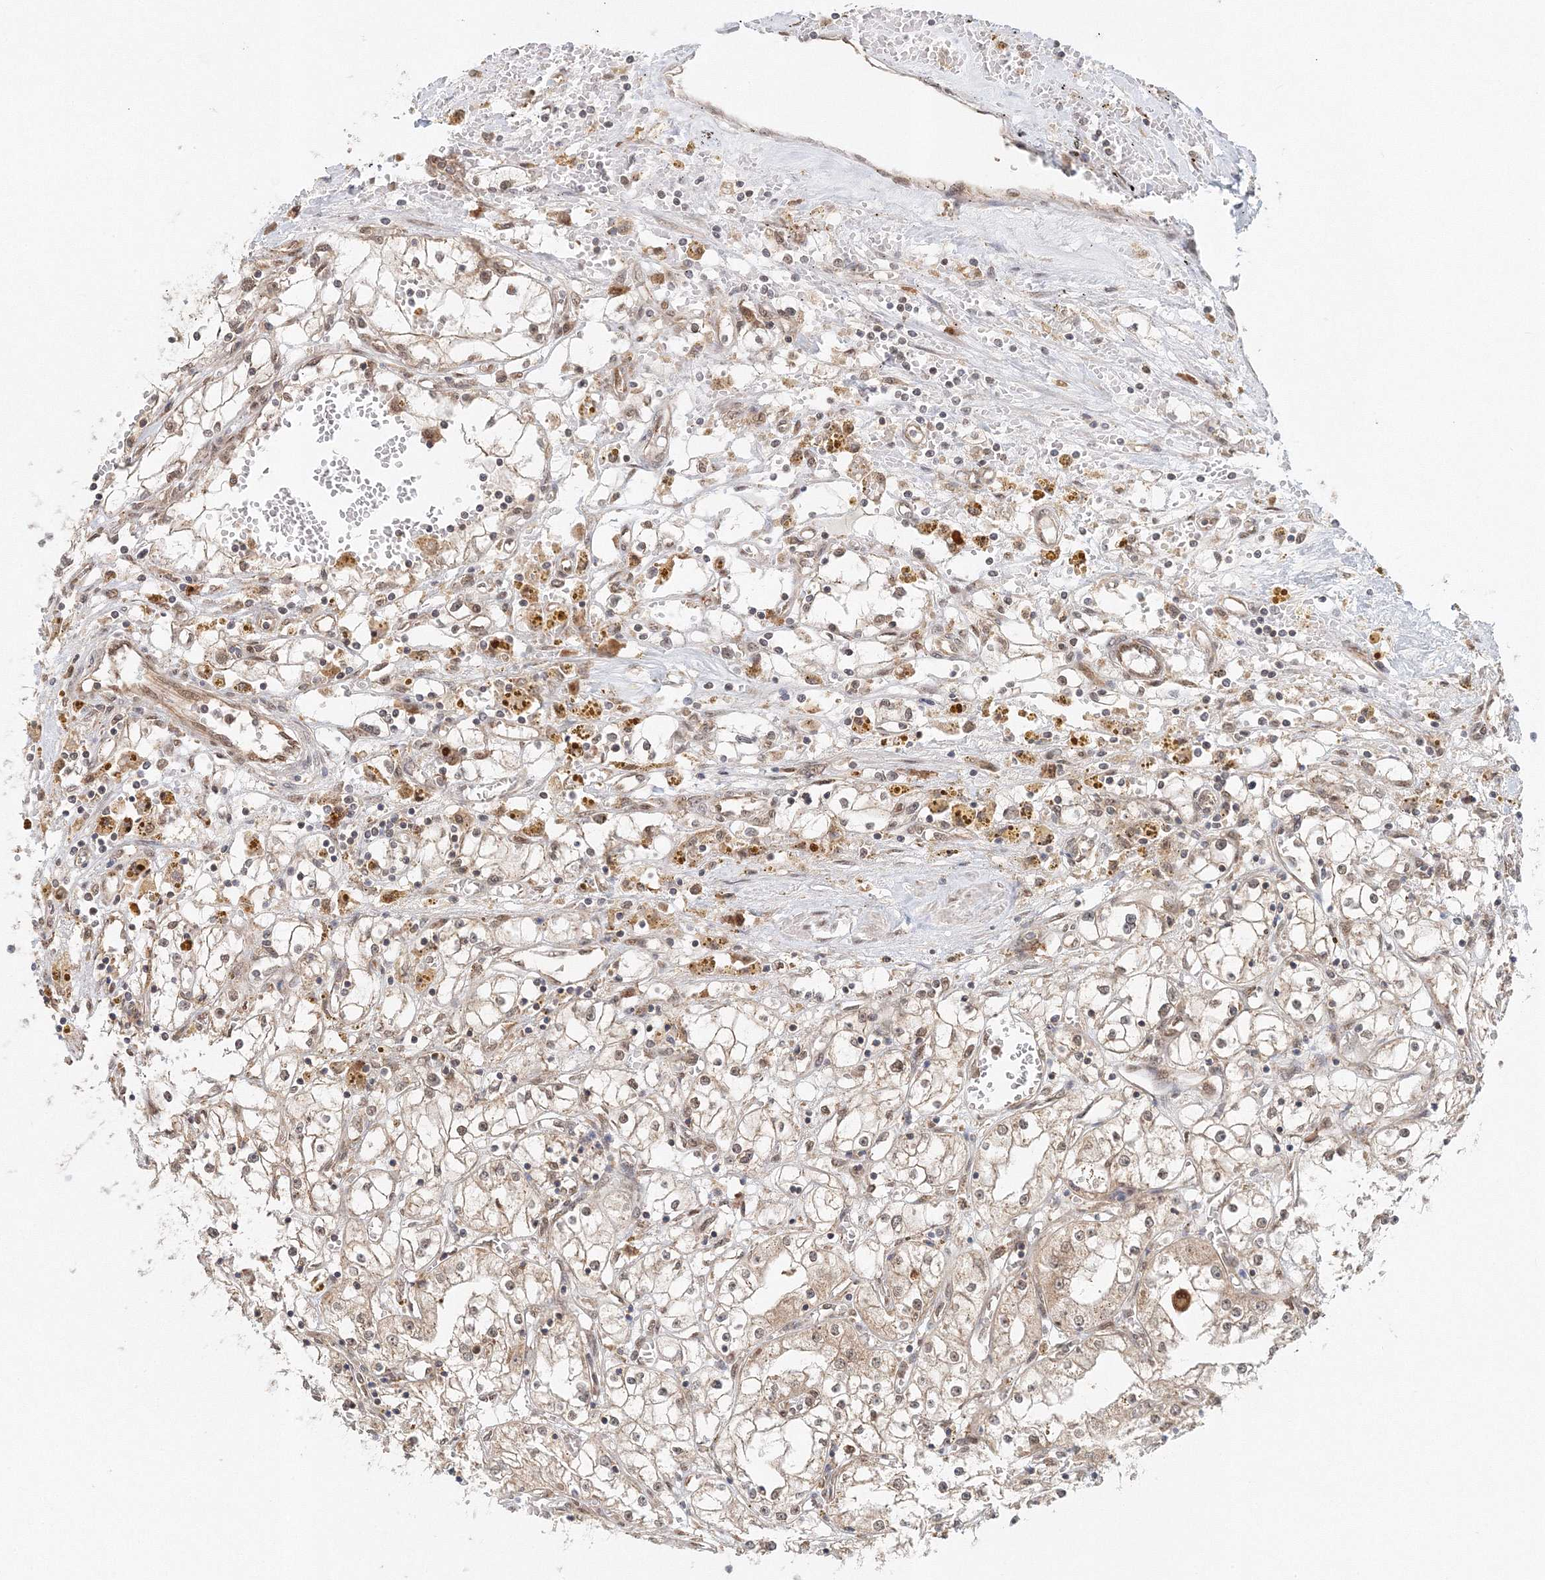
{"staining": {"intensity": "weak", "quantity": ">75%", "location": "cytoplasmic/membranous,nuclear"}, "tissue": "renal cancer", "cell_type": "Tumor cells", "image_type": "cancer", "snomed": [{"axis": "morphology", "description": "Adenocarcinoma, NOS"}, {"axis": "topography", "description": "Kidney"}], "caption": "Immunohistochemistry (IHC) of renal cancer reveals low levels of weak cytoplasmic/membranous and nuclear expression in about >75% of tumor cells. The staining was performed using DAB (3,3'-diaminobenzidine) to visualize the protein expression in brown, while the nuclei were stained in blue with hematoxylin (Magnification: 20x).", "gene": "PSMD6", "patient": {"sex": "male", "age": 56}}